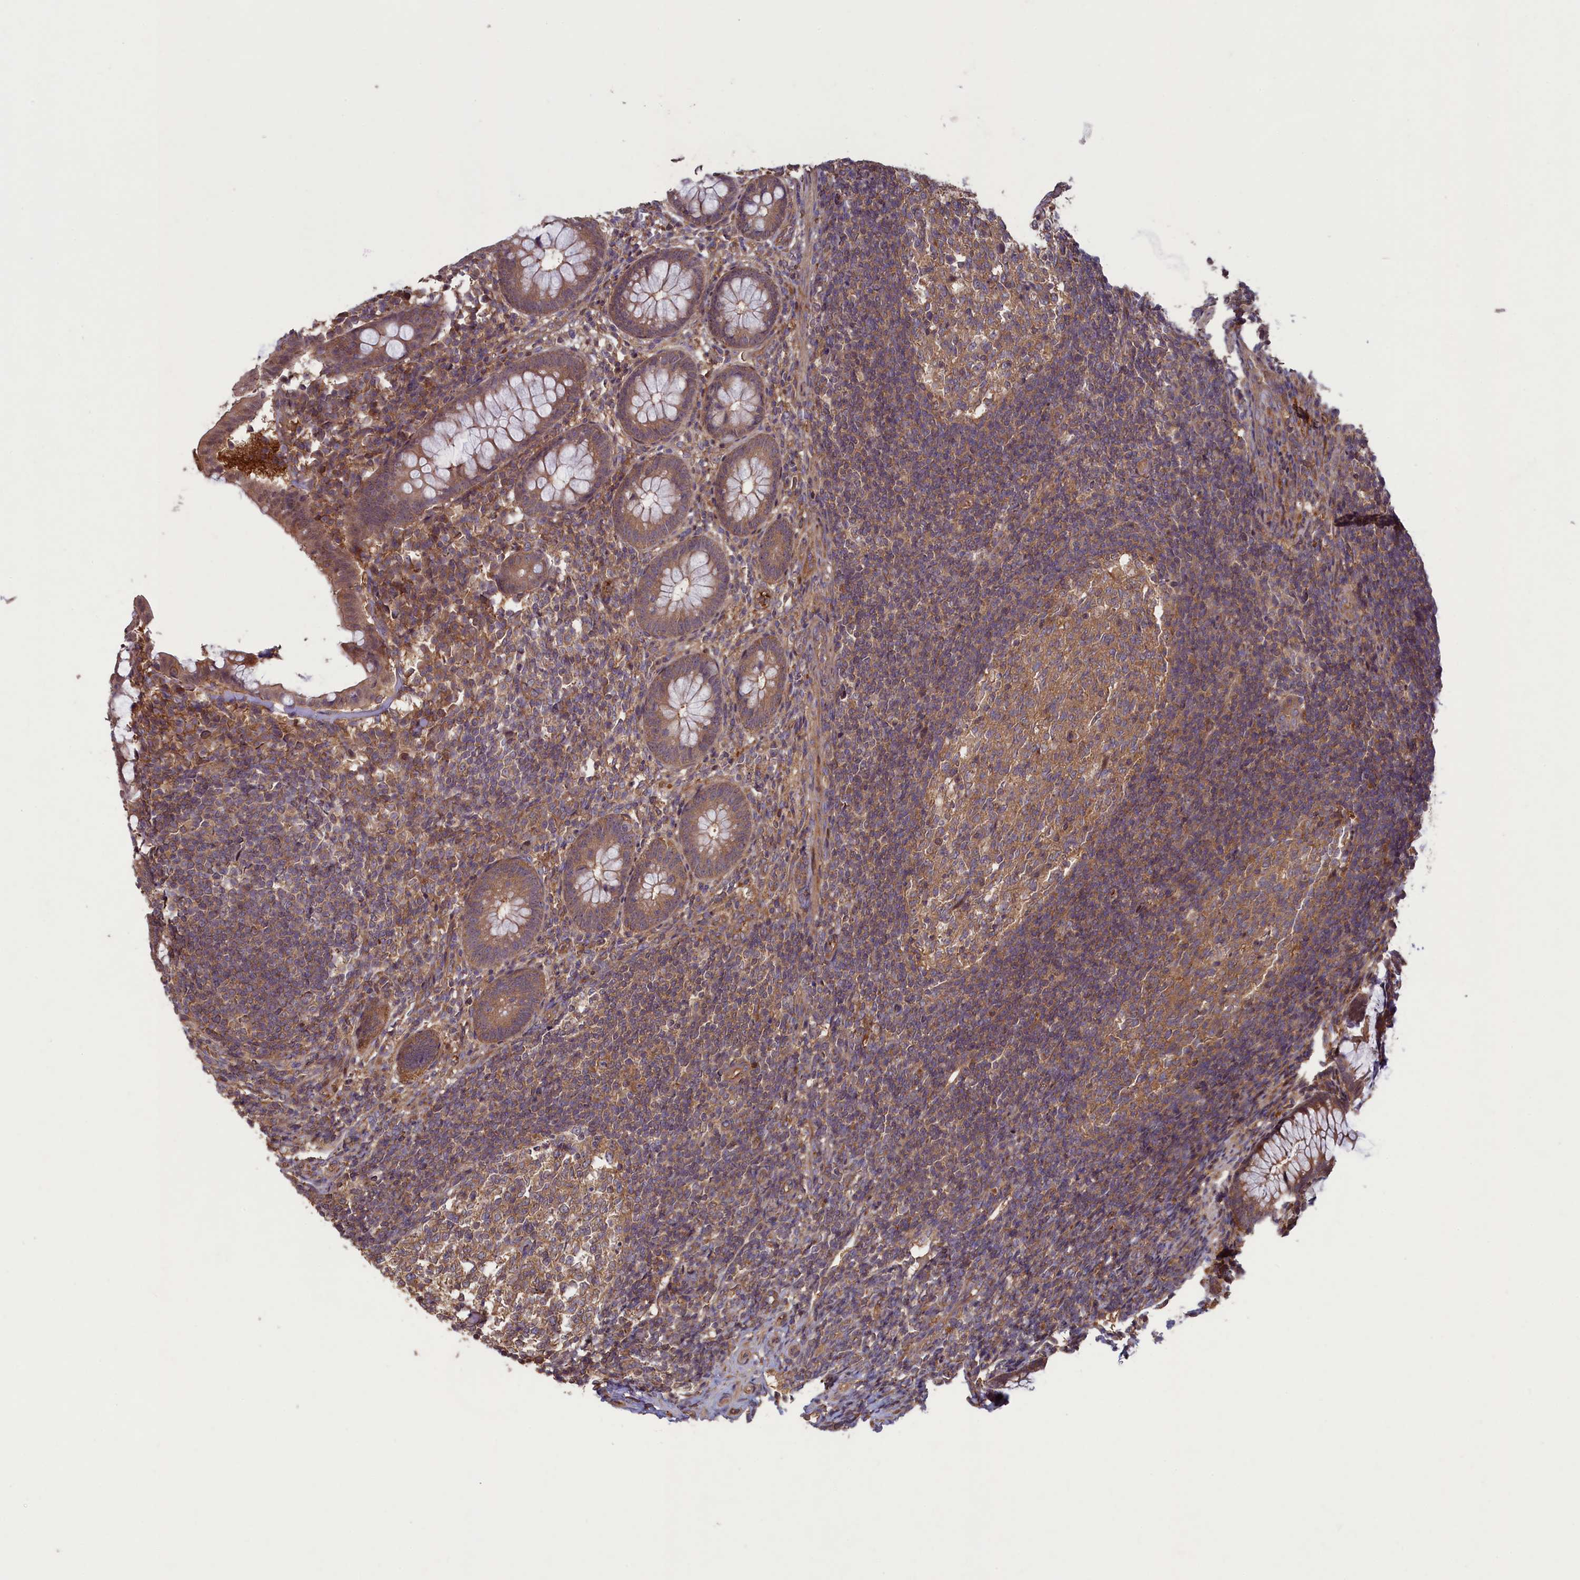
{"staining": {"intensity": "moderate", "quantity": ">75%", "location": "cytoplasmic/membranous"}, "tissue": "appendix", "cell_type": "Glandular cells", "image_type": "normal", "snomed": [{"axis": "morphology", "description": "Normal tissue, NOS"}, {"axis": "topography", "description": "Appendix"}], "caption": "Immunohistochemical staining of unremarkable human appendix reveals medium levels of moderate cytoplasmic/membranous staining in about >75% of glandular cells. Nuclei are stained in blue.", "gene": "CIAO2B", "patient": {"sex": "female", "age": 33}}